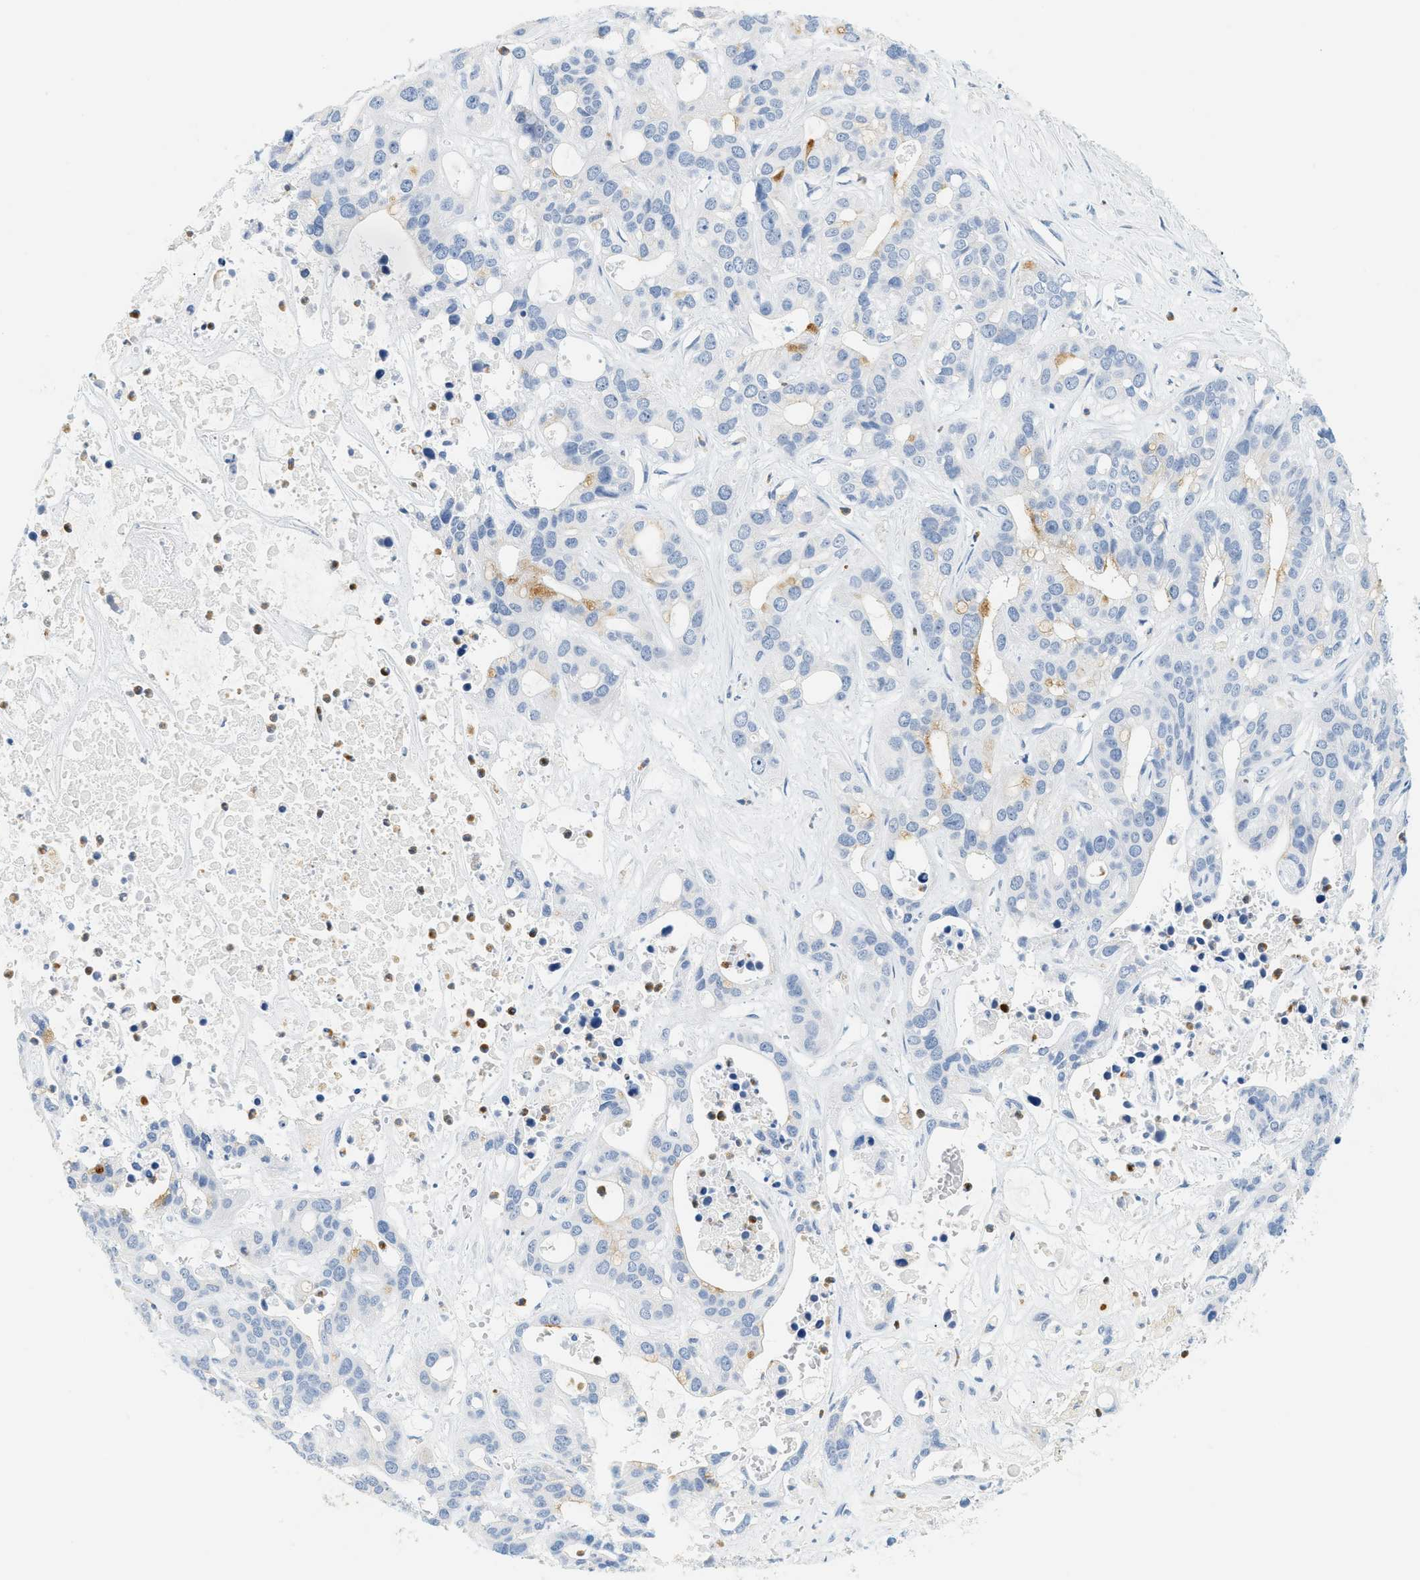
{"staining": {"intensity": "negative", "quantity": "none", "location": "none"}, "tissue": "liver cancer", "cell_type": "Tumor cells", "image_type": "cancer", "snomed": [{"axis": "morphology", "description": "Cholangiocarcinoma"}, {"axis": "topography", "description": "Liver"}], "caption": "The micrograph shows no staining of tumor cells in liver cancer (cholangiocarcinoma). (Immunohistochemistry, brightfield microscopy, high magnification).", "gene": "LCN2", "patient": {"sex": "female", "age": 65}}